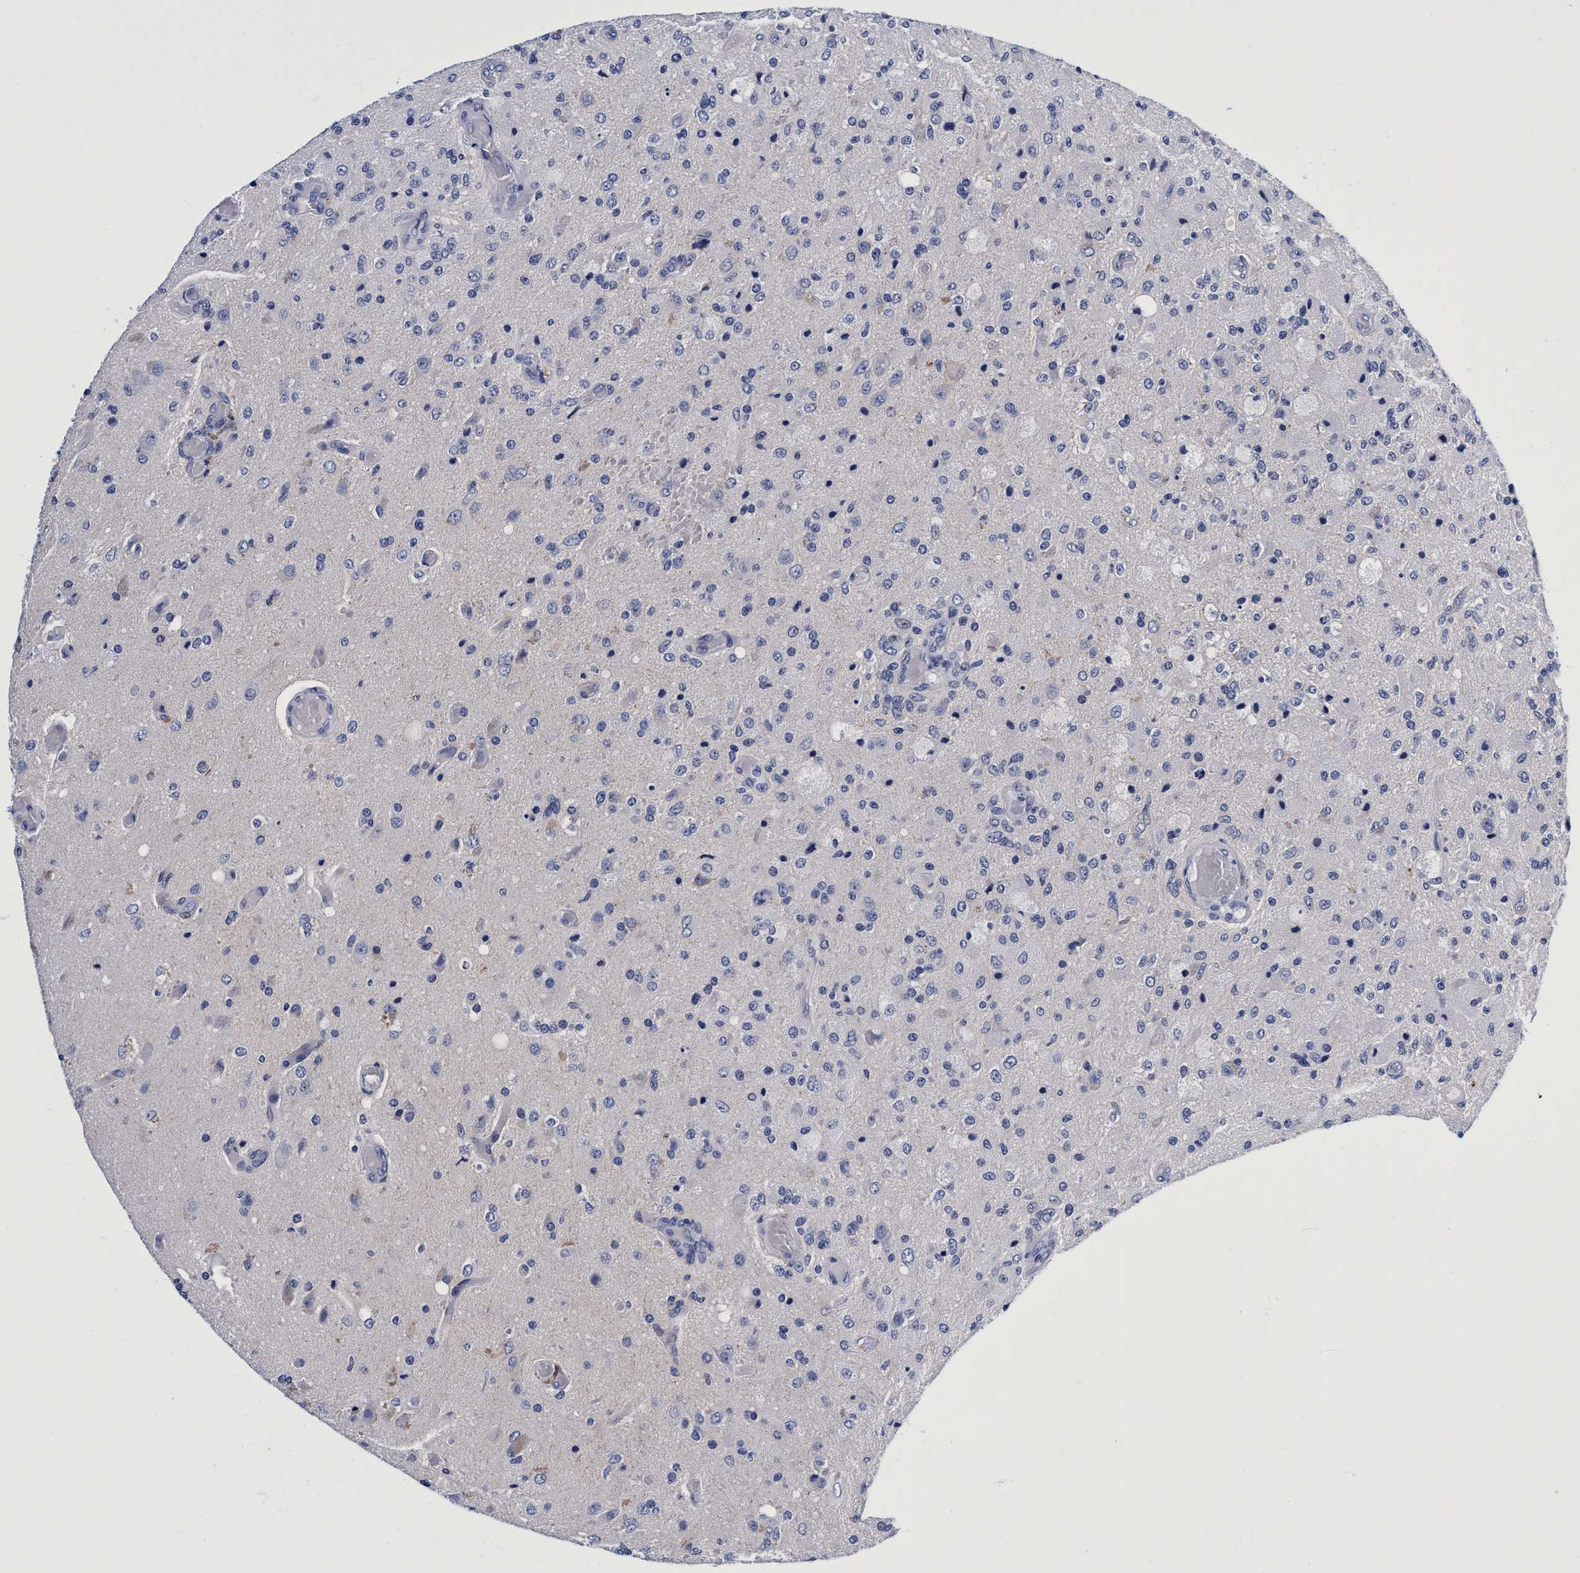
{"staining": {"intensity": "negative", "quantity": "none", "location": "none"}, "tissue": "glioma", "cell_type": "Tumor cells", "image_type": "cancer", "snomed": [{"axis": "morphology", "description": "Normal tissue, NOS"}, {"axis": "morphology", "description": "Glioma, malignant, High grade"}, {"axis": "topography", "description": "Cerebral cortex"}], "caption": "The IHC histopathology image has no significant staining in tumor cells of high-grade glioma (malignant) tissue.", "gene": "PLPPR1", "patient": {"sex": "male", "age": 77}}